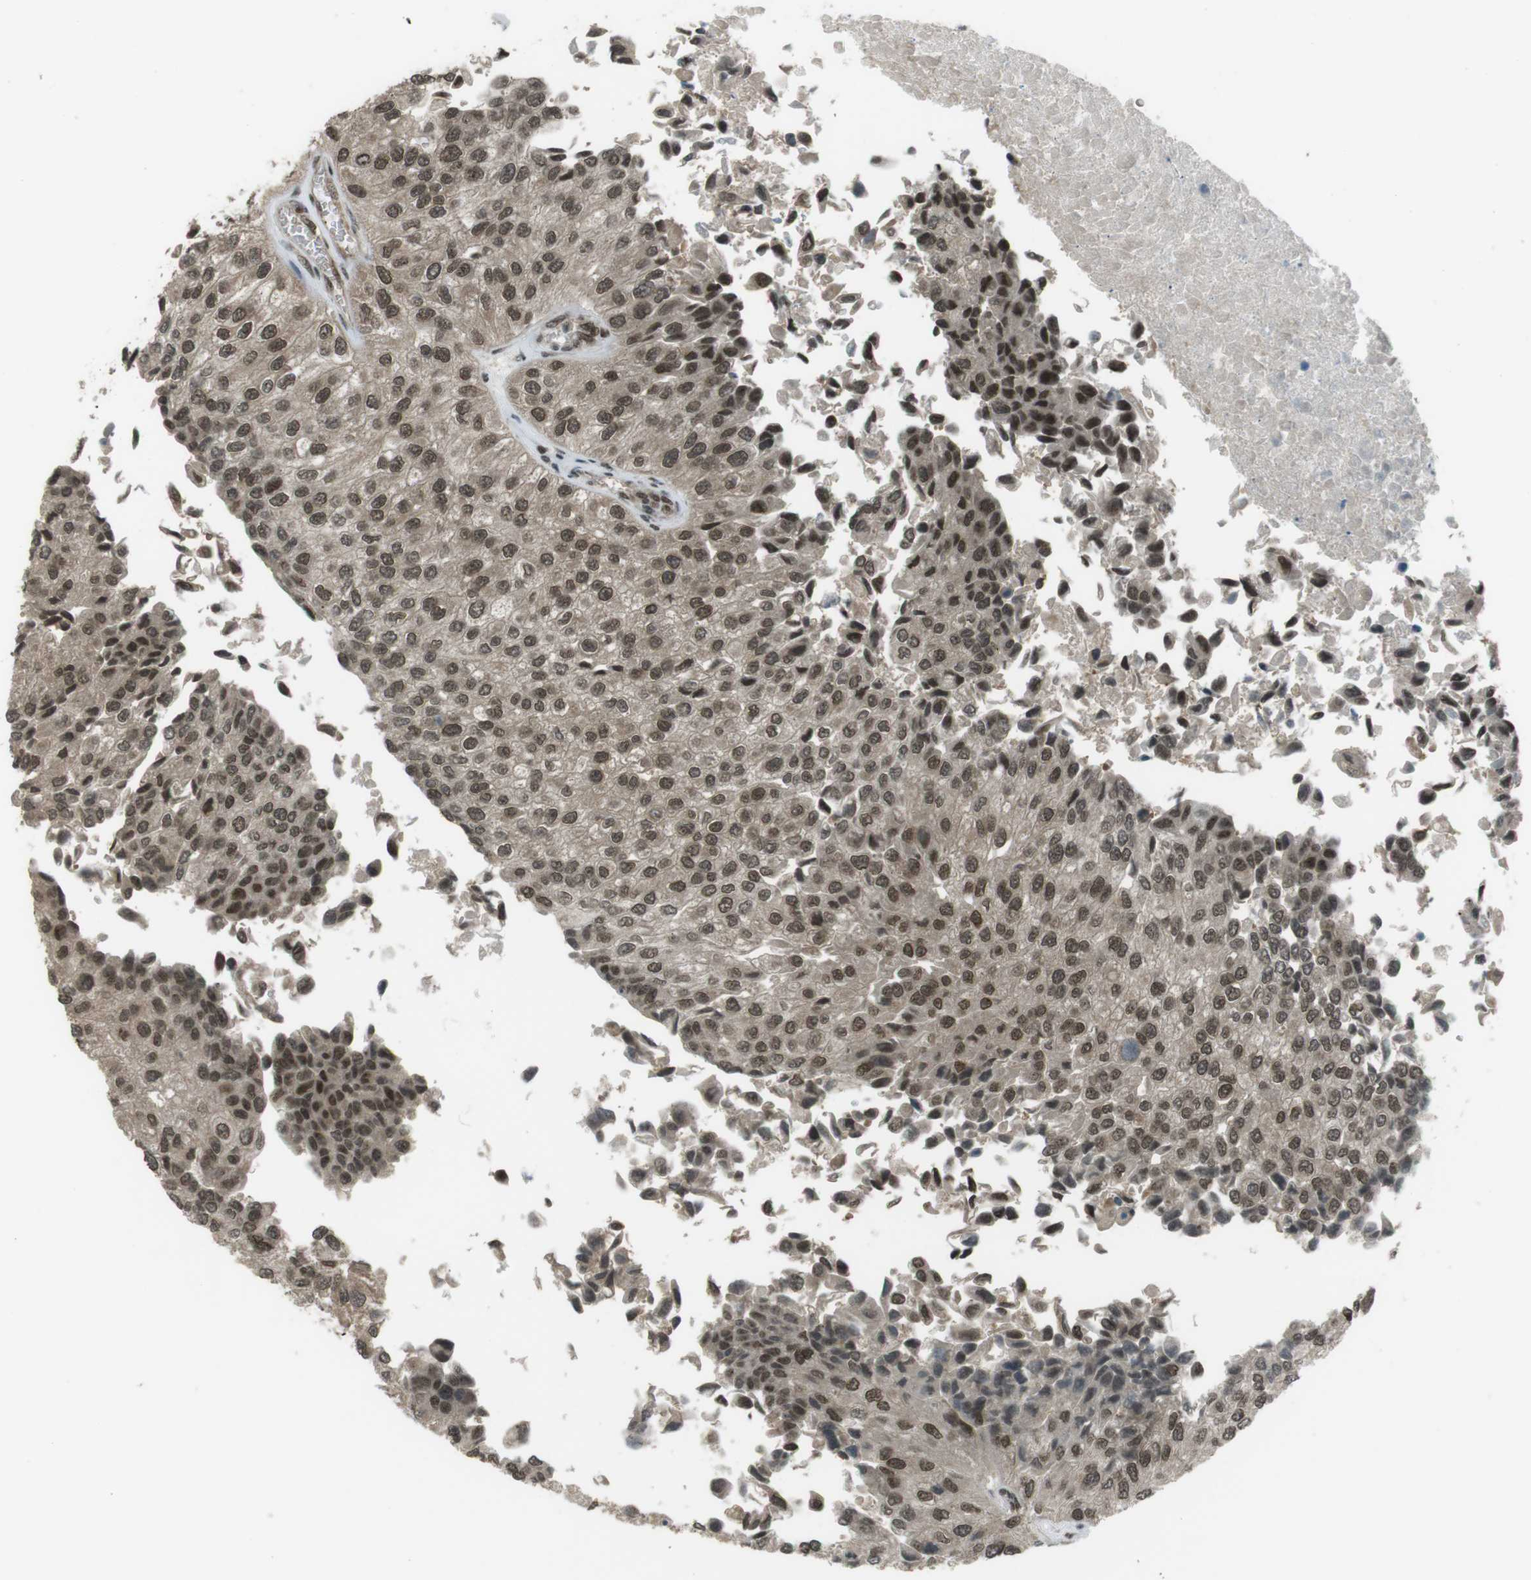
{"staining": {"intensity": "moderate", "quantity": ">75%", "location": "cytoplasmic/membranous,nuclear"}, "tissue": "urothelial cancer", "cell_type": "Tumor cells", "image_type": "cancer", "snomed": [{"axis": "morphology", "description": "Urothelial carcinoma, High grade"}, {"axis": "topography", "description": "Kidney"}, {"axis": "topography", "description": "Urinary bladder"}], "caption": "Urothelial cancer tissue displays moderate cytoplasmic/membranous and nuclear positivity in about >75% of tumor cells", "gene": "SLITRK5", "patient": {"sex": "male", "age": 77}}